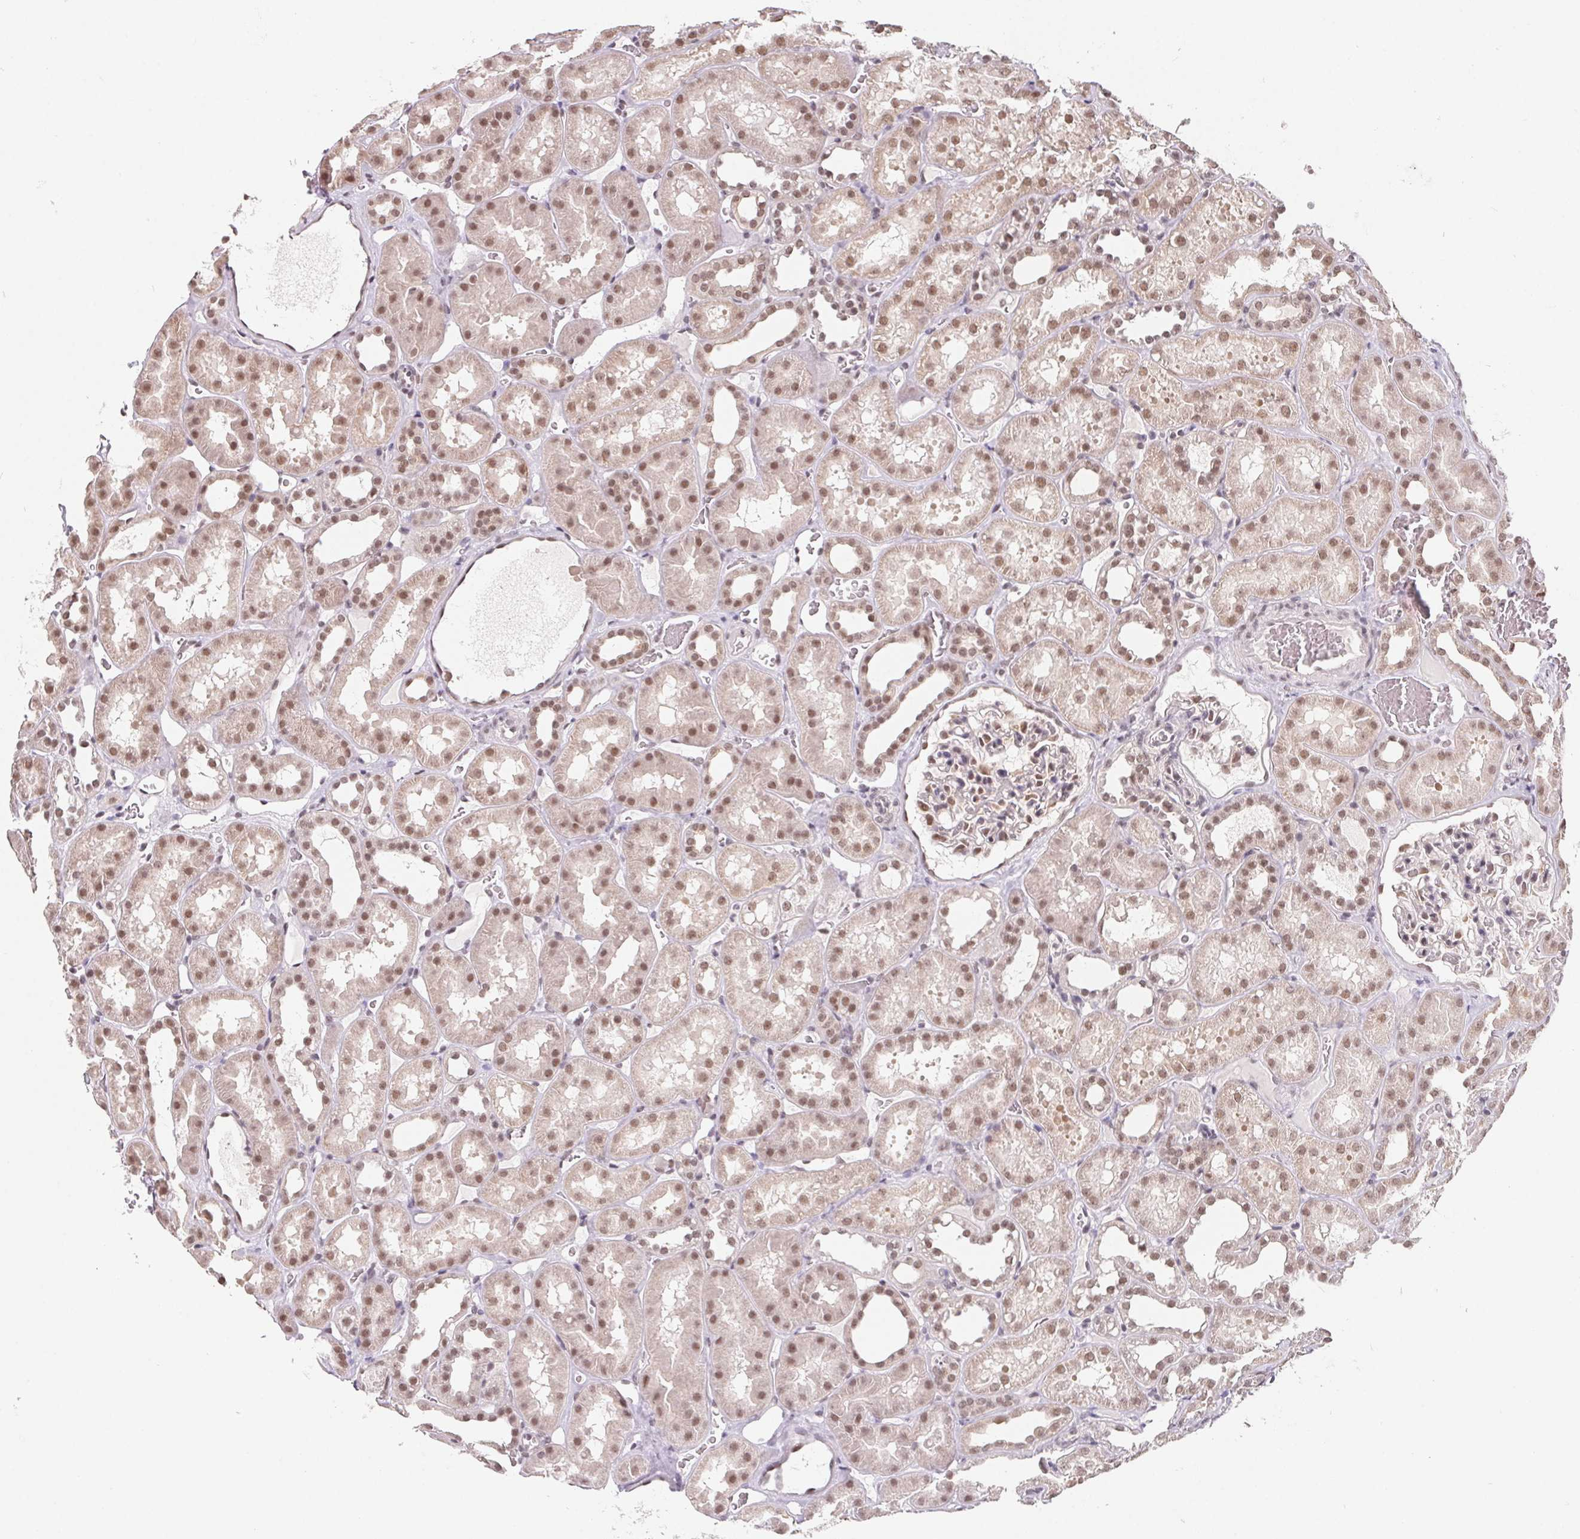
{"staining": {"intensity": "moderate", "quantity": "25%-75%", "location": "nuclear"}, "tissue": "kidney", "cell_type": "Cells in glomeruli", "image_type": "normal", "snomed": [{"axis": "morphology", "description": "Normal tissue, NOS"}, {"axis": "topography", "description": "Kidney"}], "caption": "Approximately 25%-75% of cells in glomeruli in benign kidney show moderate nuclear protein positivity as visualized by brown immunohistochemical staining.", "gene": "TCERG1", "patient": {"sex": "female", "age": 41}}